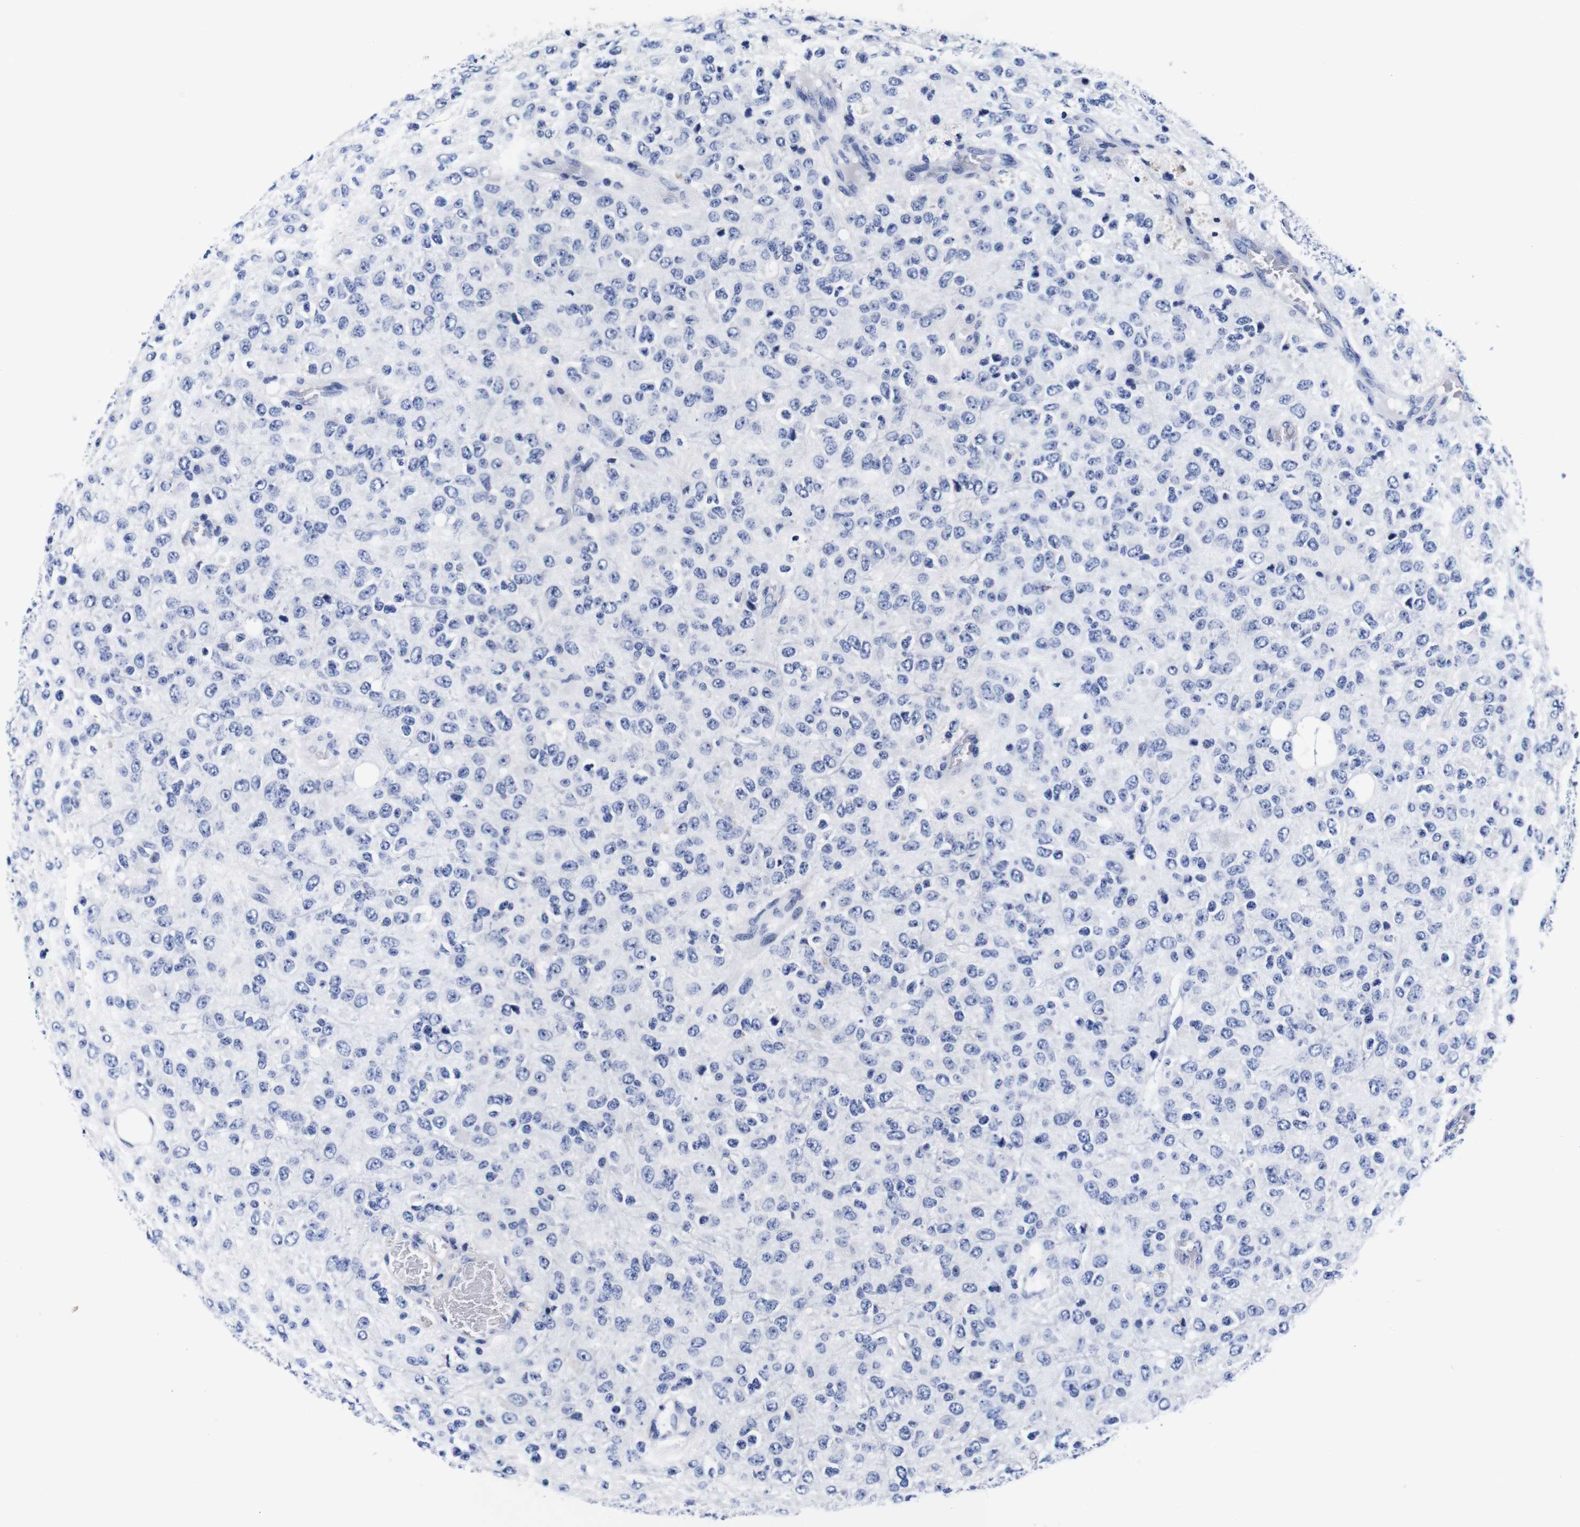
{"staining": {"intensity": "negative", "quantity": "none", "location": "none"}, "tissue": "glioma", "cell_type": "Tumor cells", "image_type": "cancer", "snomed": [{"axis": "morphology", "description": "Glioma, malignant, High grade"}, {"axis": "topography", "description": "pancreas cauda"}], "caption": "DAB immunohistochemical staining of human glioma shows no significant expression in tumor cells.", "gene": "CLEC4G", "patient": {"sex": "male", "age": 60}}